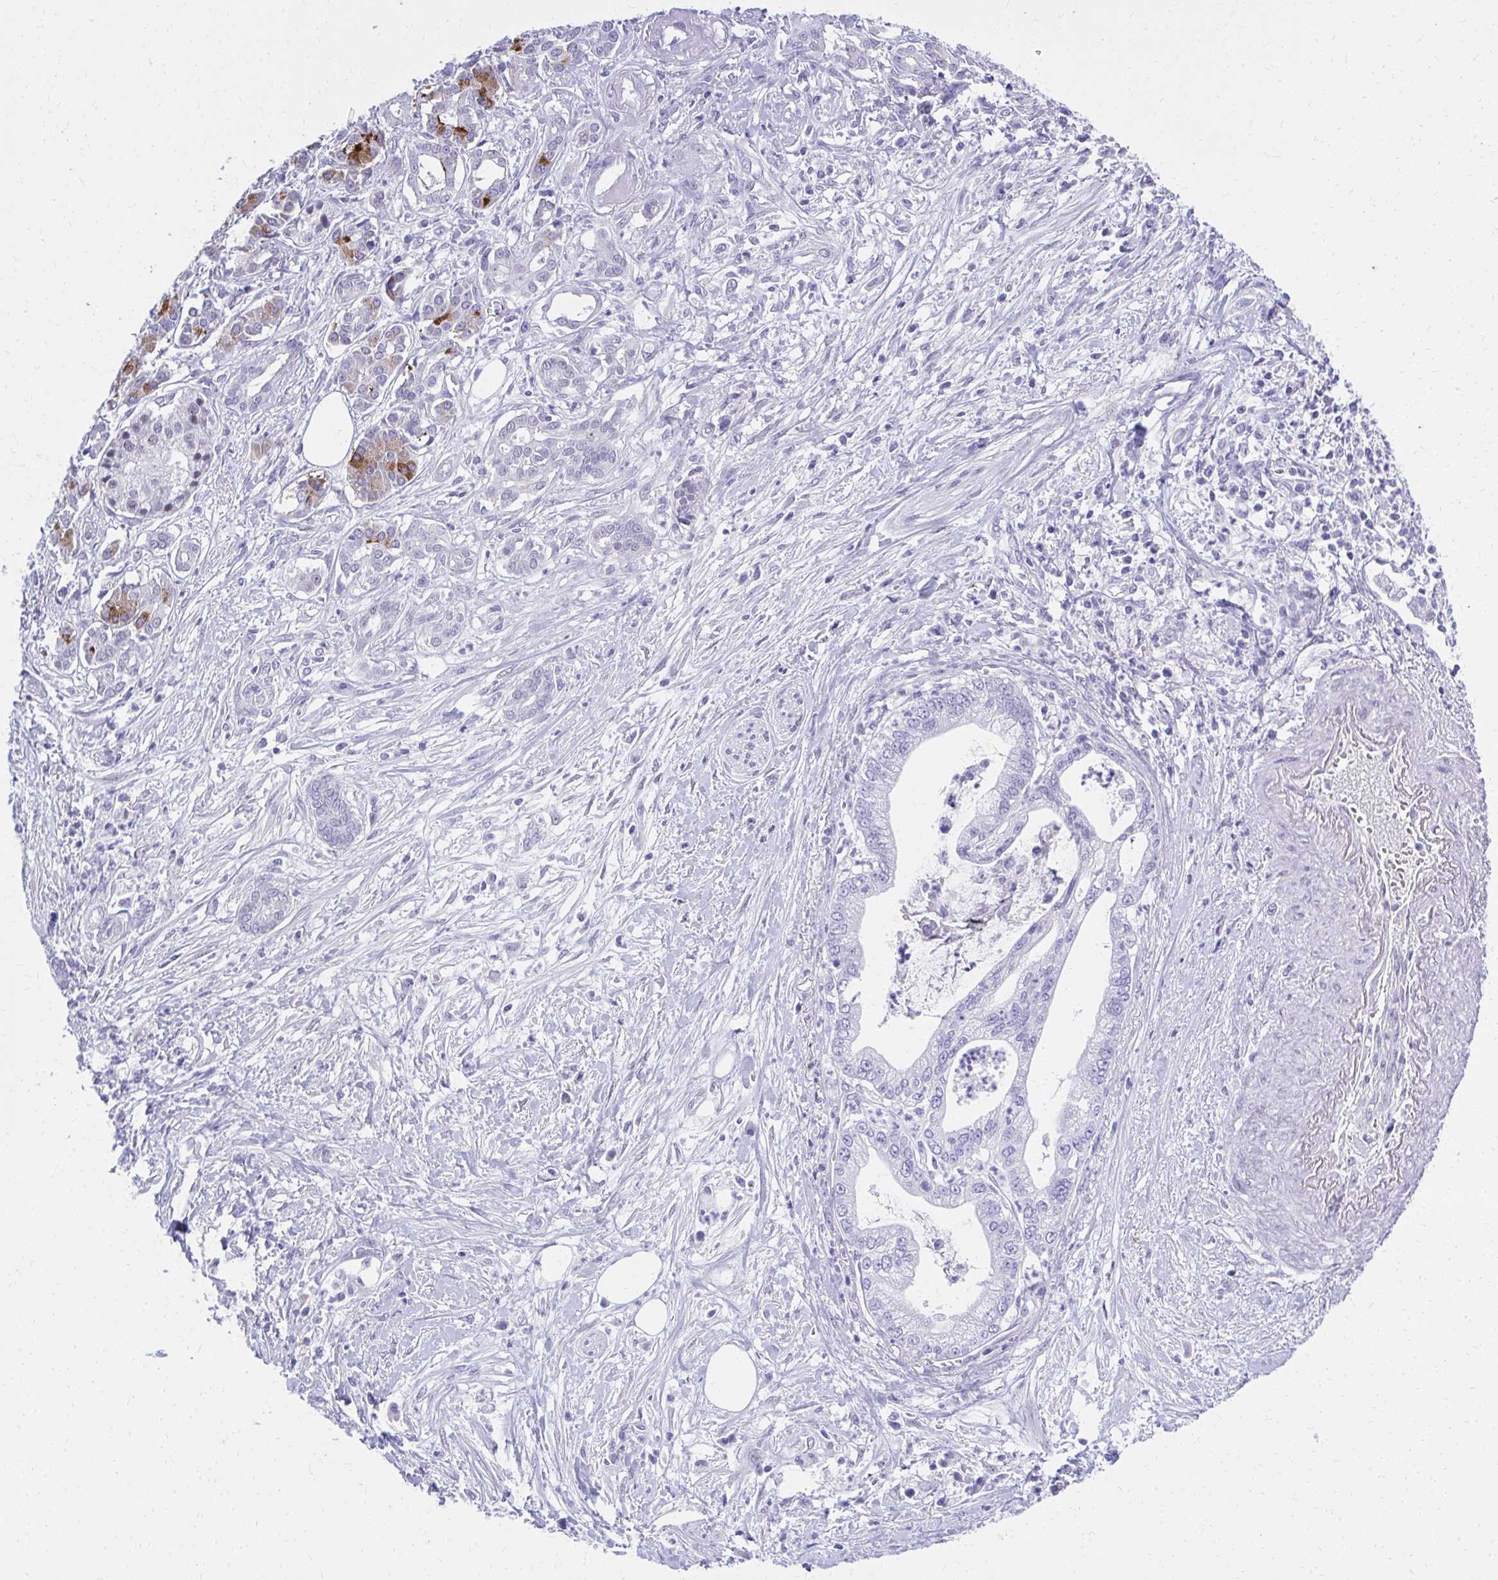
{"staining": {"intensity": "negative", "quantity": "none", "location": "none"}, "tissue": "pancreatic cancer", "cell_type": "Tumor cells", "image_type": "cancer", "snomed": [{"axis": "morphology", "description": "Adenocarcinoma, NOS"}, {"axis": "topography", "description": "Pancreas"}], "caption": "A high-resolution histopathology image shows immunohistochemistry (IHC) staining of pancreatic adenocarcinoma, which demonstrates no significant positivity in tumor cells.", "gene": "KLK1", "patient": {"sex": "male", "age": 69}}